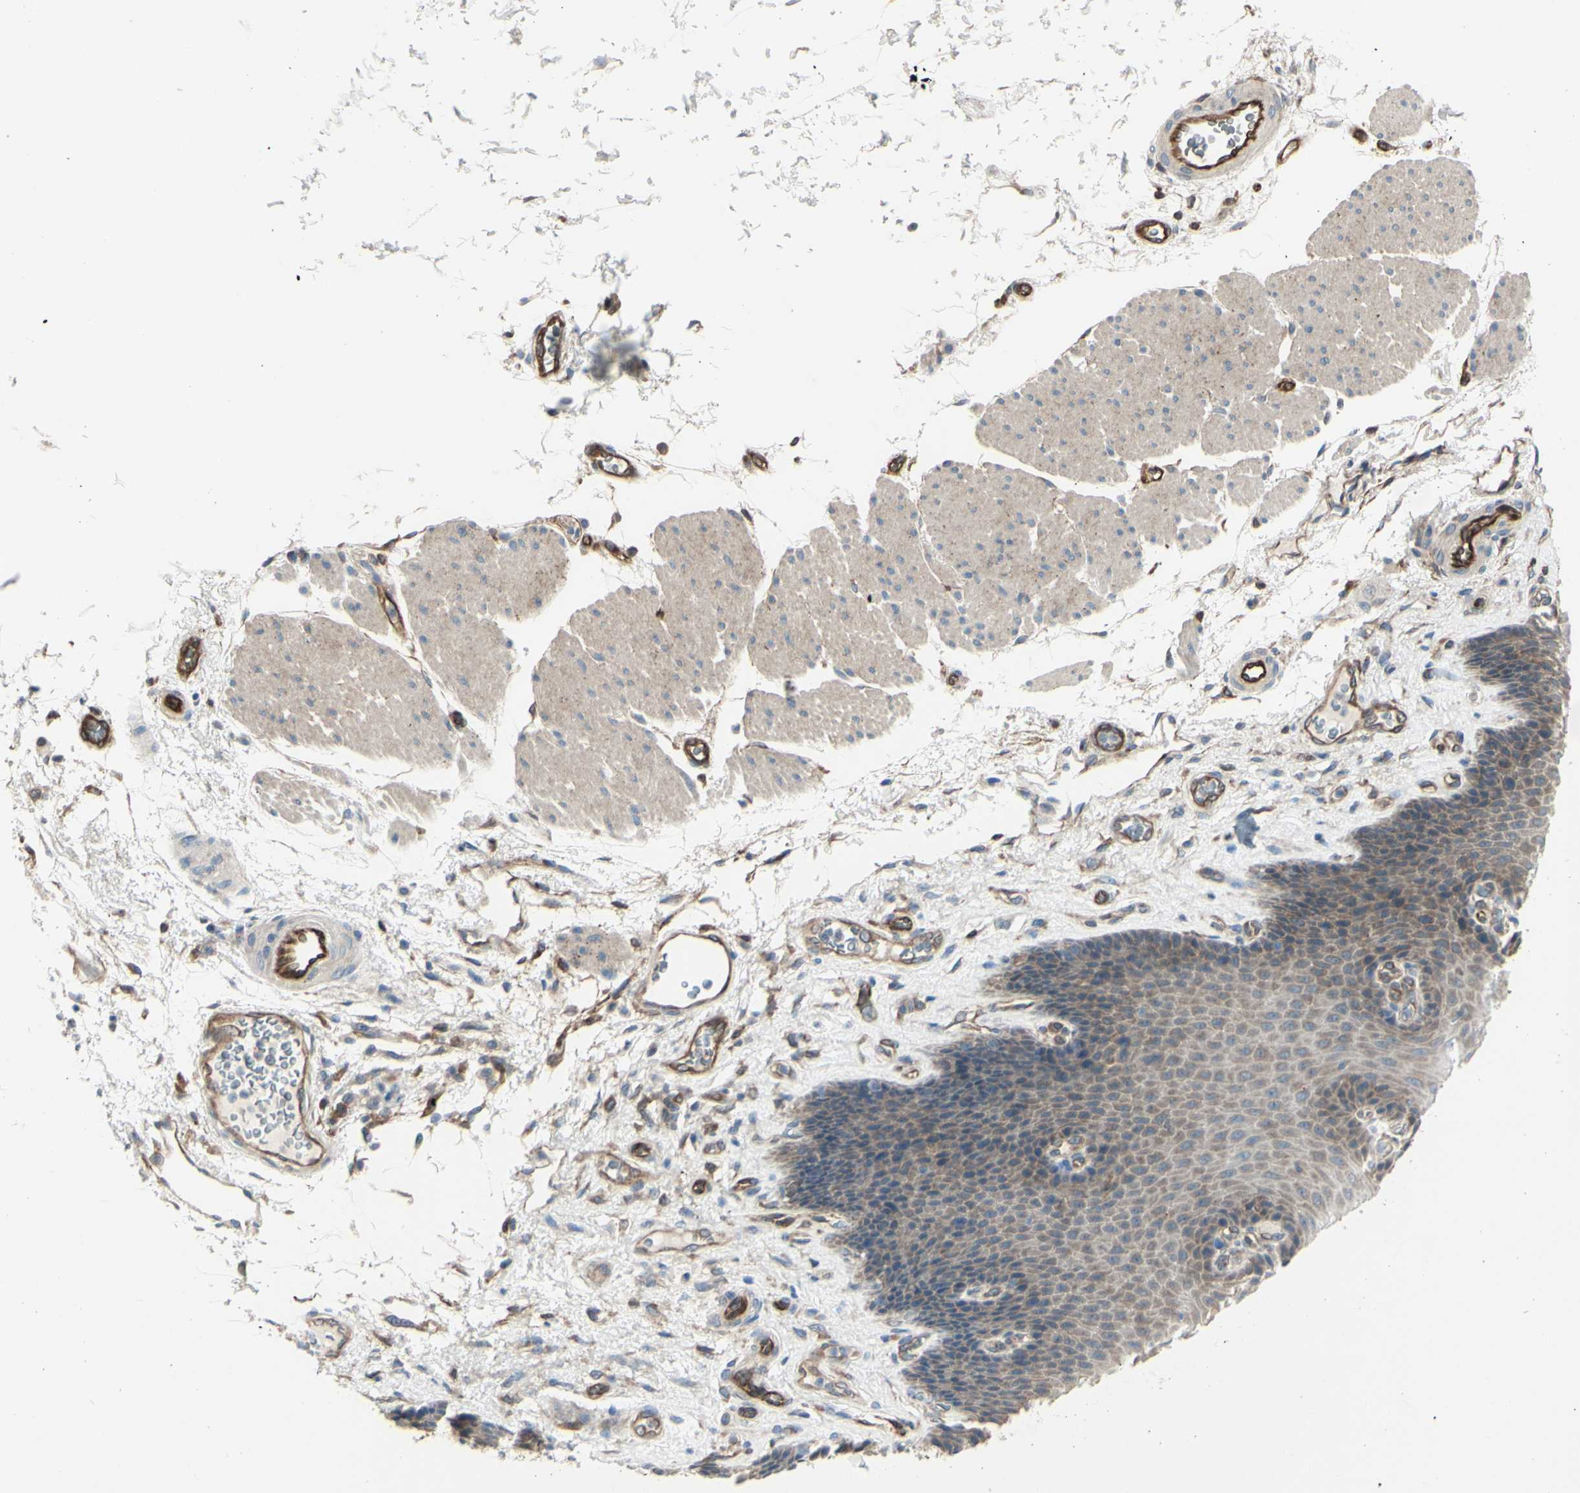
{"staining": {"intensity": "moderate", "quantity": "25%-75%", "location": "cytoplasmic/membranous"}, "tissue": "esophagus", "cell_type": "Squamous epithelial cells", "image_type": "normal", "snomed": [{"axis": "morphology", "description": "Normal tissue, NOS"}, {"axis": "topography", "description": "Esophagus"}], "caption": "Brown immunohistochemical staining in unremarkable human esophagus reveals moderate cytoplasmic/membranous positivity in approximately 25%-75% of squamous epithelial cells.", "gene": "IGSF9B", "patient": {"sex": "female", "age": 72}}